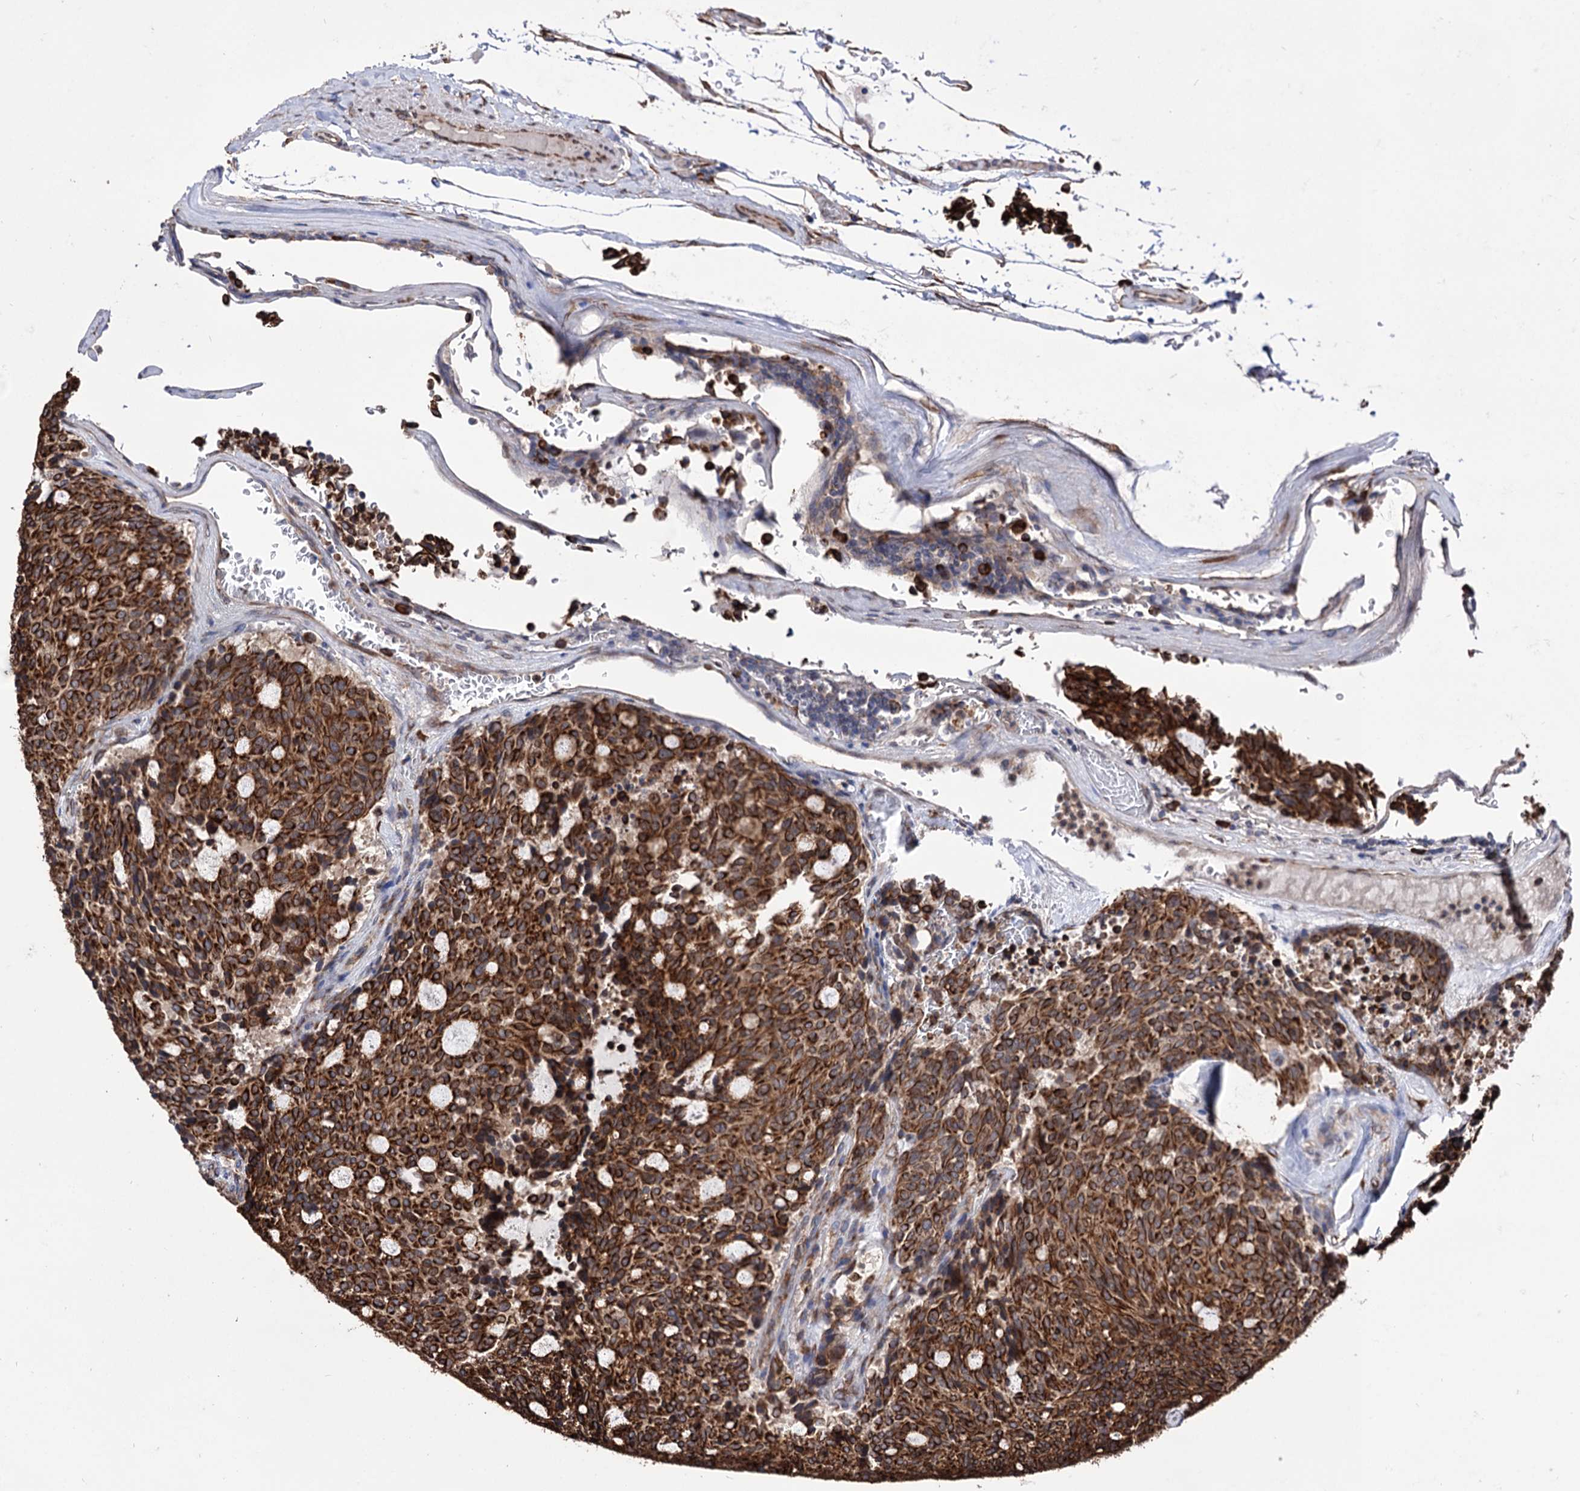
{"staining": {"intensity": "strong", "quantity": ">75%", "location": "cytoplasmic/membranous"}, "tissue": "carcinoid", "cell_type": "Tumor cells", "image_type": "cancer", "snomed": [{"axis": "morphology", "description": "Carcinoid, malignant, NOS"}, {"axis": "topography", "description": "Pancreas"}], "caption": "Strong cytoplasmic/membranous protein positivity is present in approximately >75% of tumor cells in malignant carcinoid.", "gene": "CDAN1", "patient": {"sex": "female", "age": 54}}